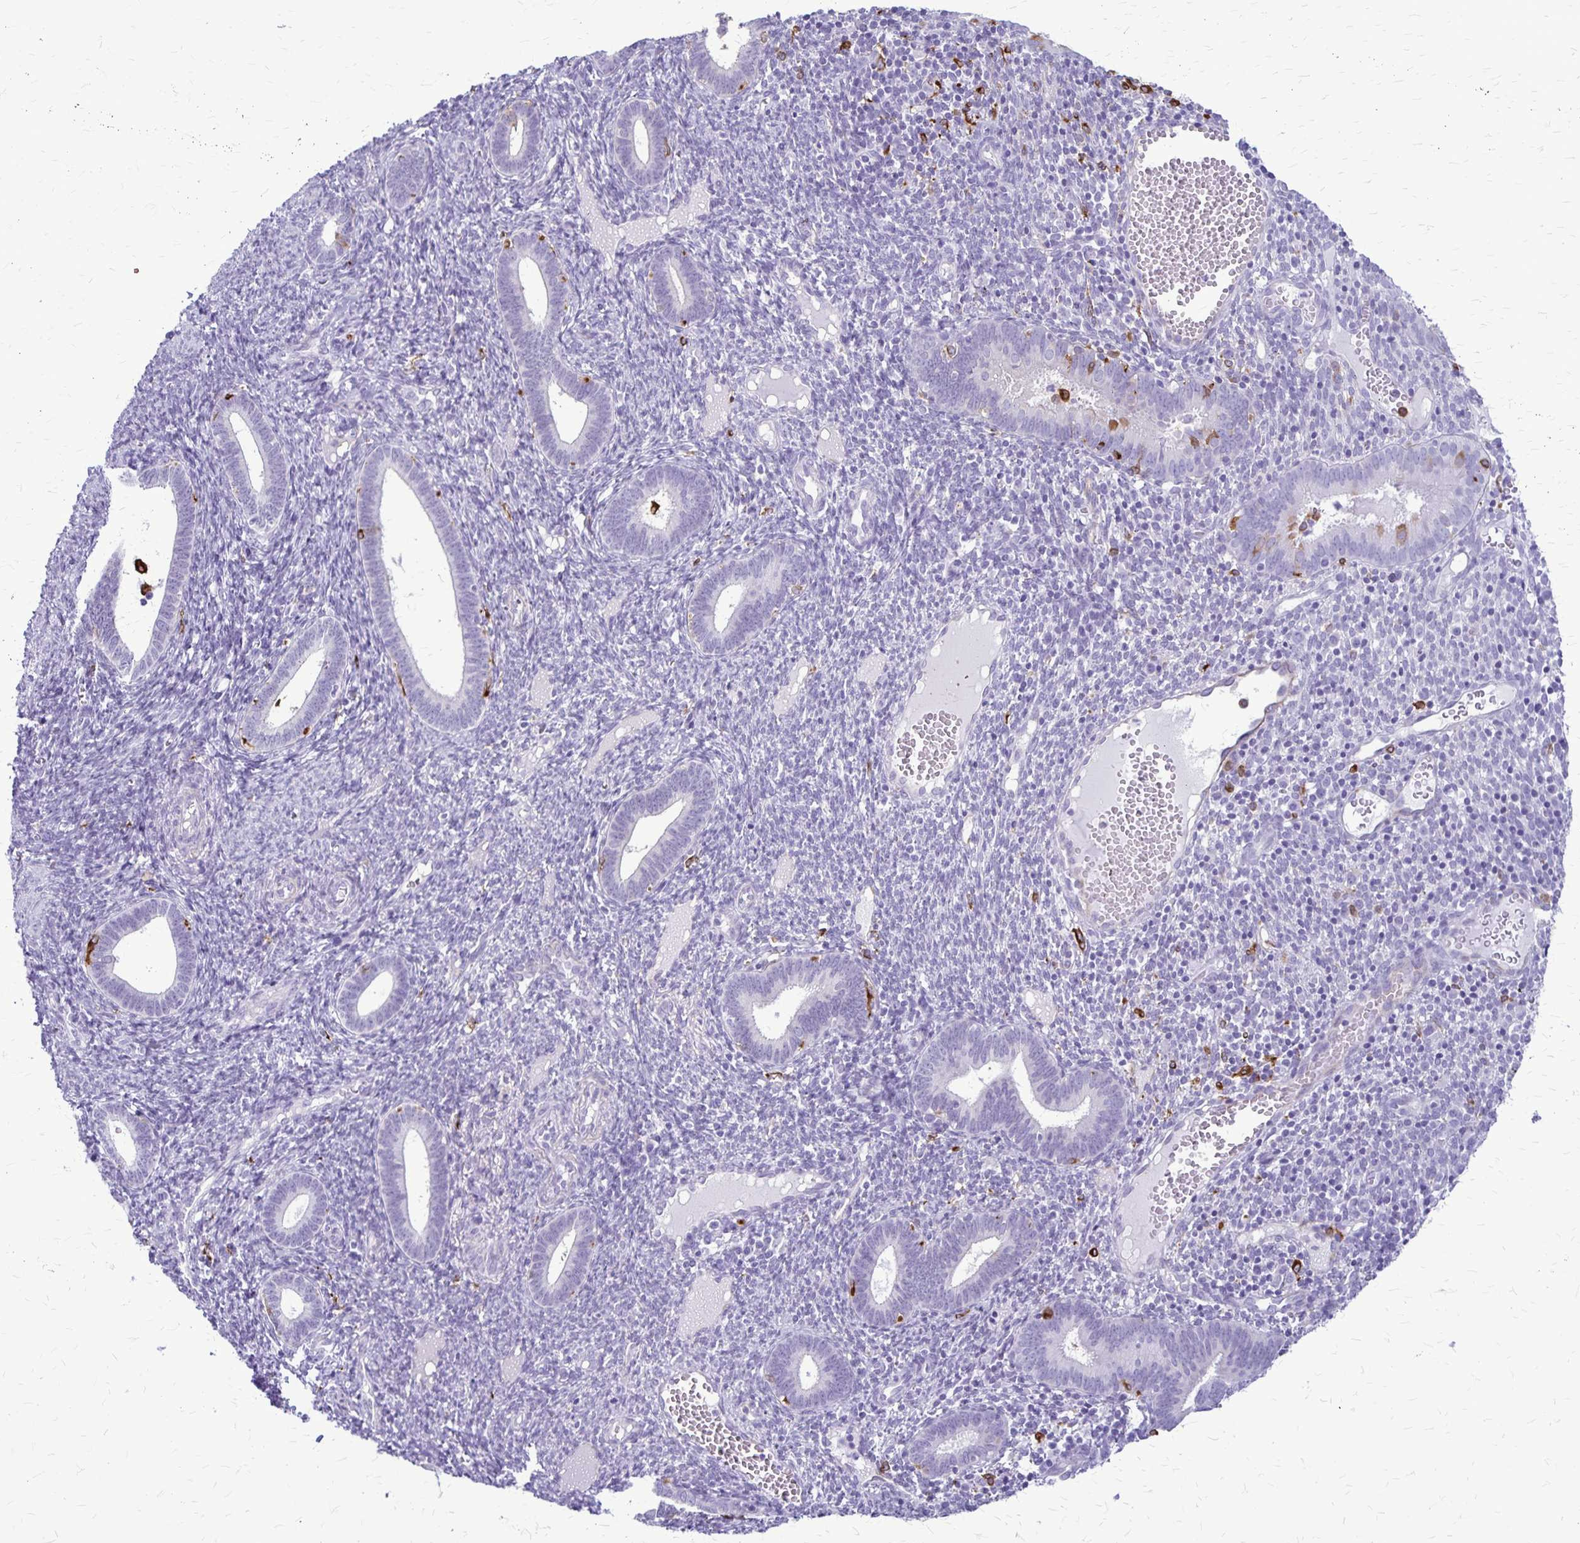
{"staining": {"intensity": "negative", "quantity": "none", "location": "none"}, "tissue": "endometrium", "cell_type": "Cells in endometrial stroma", "image_type": "normal", "snomed": [{"axis": "morphology", "description": "Normal tissue, NOS"}, {"axis": "topography", "description": "Endometrium"}], "caption": "Human endometrium stained for a protein using immunohistochemistry (IHC) exhibits no expression in cells in endometrial stroma.", "gene": "RTN1", "patient": {"sex": "female", "age": 41}}